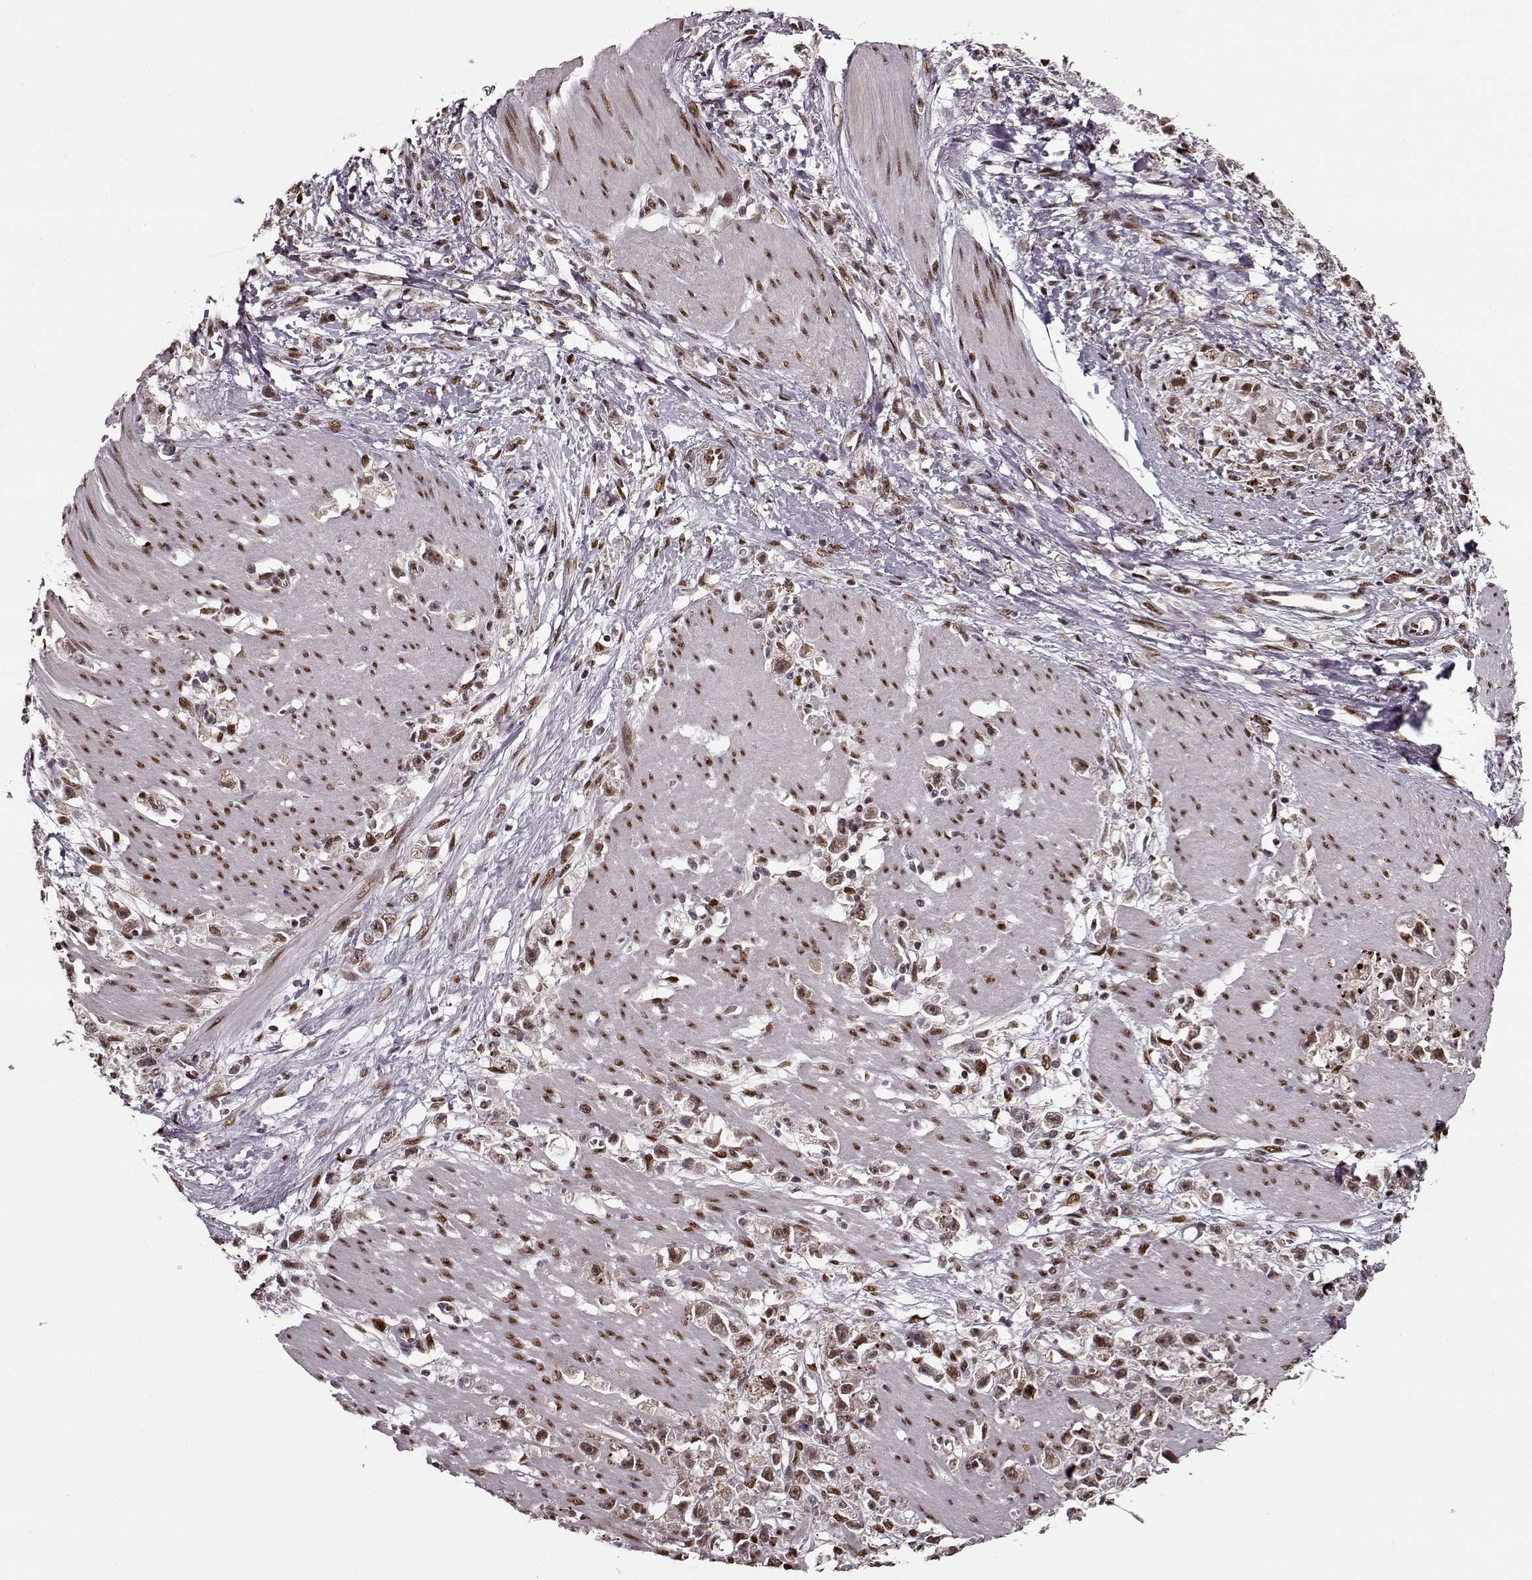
{"staining": {"intensity": "weak", "quantity": ">75%", "location": "cytoplasmic/membranous,nuclear"}, "tissue": "stomach cancer", "cell_type": "Tumor cells", "image_type": "cancer", "snomed": [{"axis": "morphology", "description": "Adenocarcinoma, NOS"}, {"axis": "topography", "description": "Stomach"}], "caption": "Adenocarcinoma (stomach) was stained to show a protein in brown. There is low levels of weak cytoplasmic/membranous and nuclear staining in approximately >75% of tumor cells.", "gene": "FTO", "patient": {"sex": "female", "age": 59}}